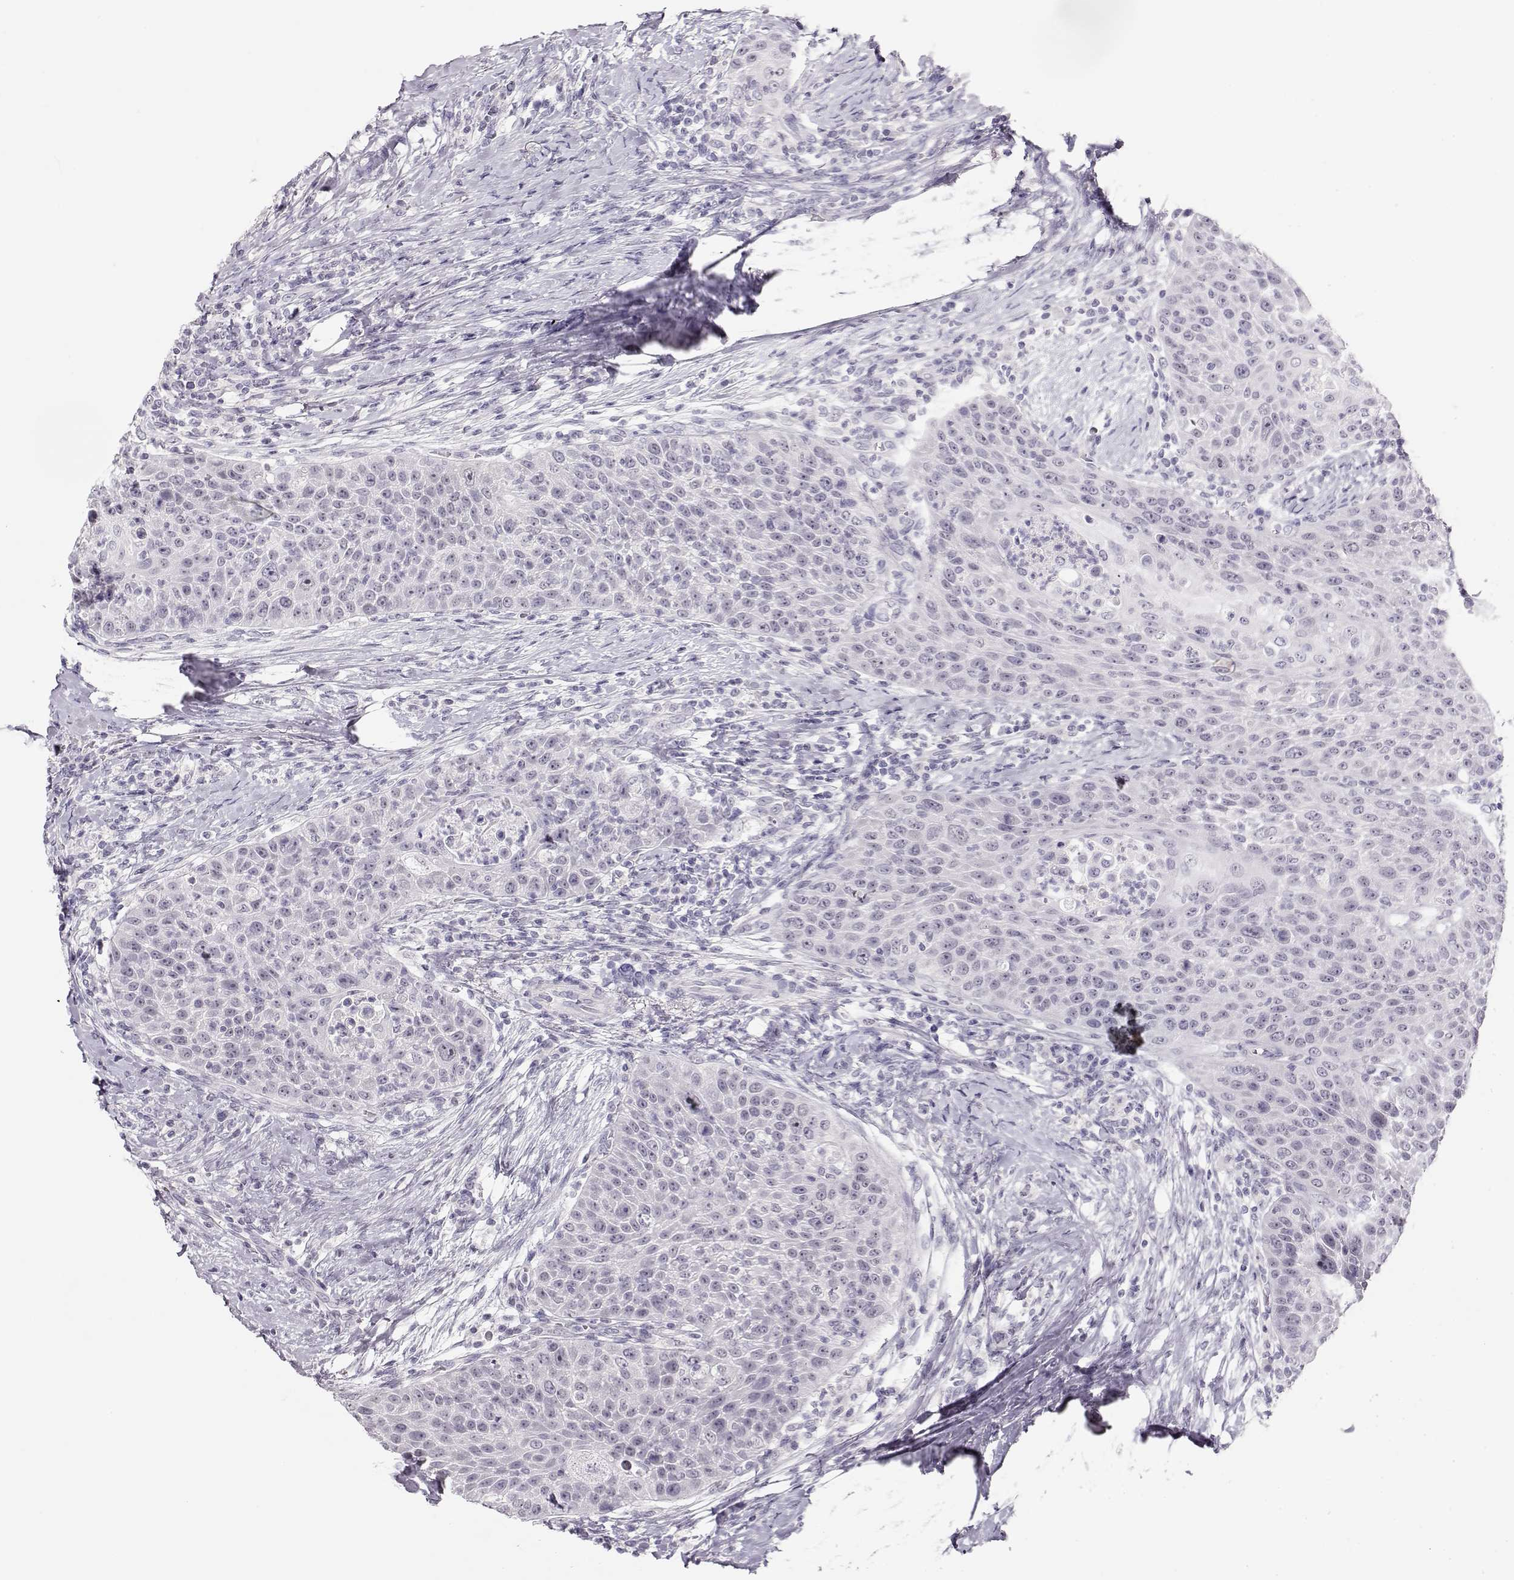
{"staining": {"intensity": "negative", "quantity": "none", "location": "none"}, "tissue": "head and neck cancer", "cell_type": "Tumor cells", "image_type": "cancer", "snomed": [{"axis": "morphology", "description": "Squamous cell carcinoma, NOS"}, {"axis": "topography", "description": "Head-Neck"}], "caption": "Squamous cell carcinoma (head and neck) was stained to show a protein in brown. There is no significant staining in tumor cells. The staining is performed using DAB (3,3'-diaminobenzidine) brown chromogen with nuclei counter-stained in using hematoxylin.", "gene": "IMPG1", "patient": {"sex": "male", "age": 69}}